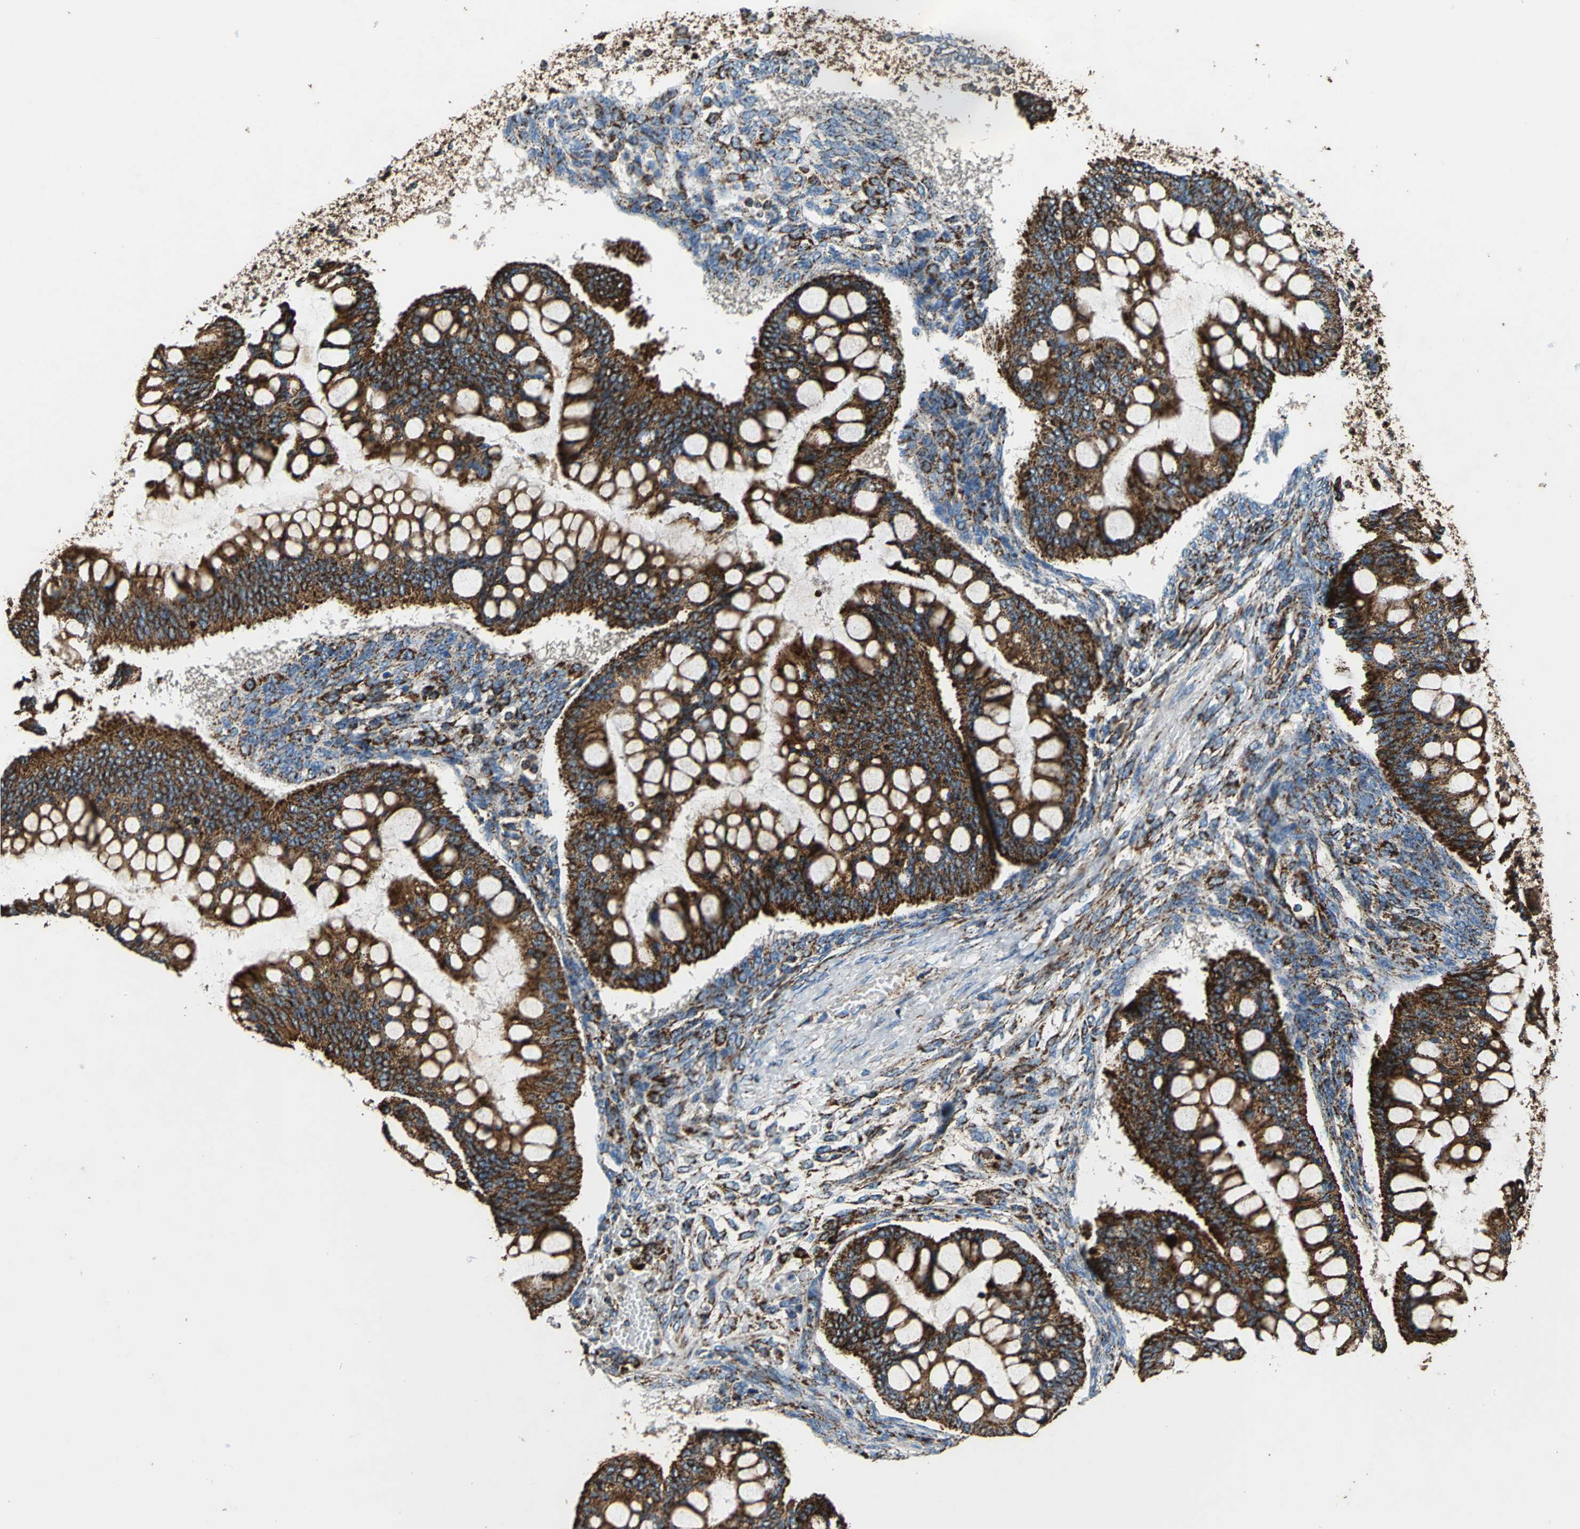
{"staining": {"intensity": "strong", "quantity": ">75%", "location": "cytoplasmic/membranous"}, "tissue": "ovarian cancer", "cell_type": "Tumor cells", "image_type": "cancer", "snomed": [{"axis": "morphology", "description": "Cystadenocarcinoma, mucinous, NOS"}, {"axis": "topography", "description": "Ovary"}], "caption": "Strong cytoplasmic/membranous positivity is identified in approximately >75% of tumor cells in ovarian cancer (mucinous cystadenocarcinoma).", "gene": "ECH1", "patient": {"sex": "female", "age": 73}}